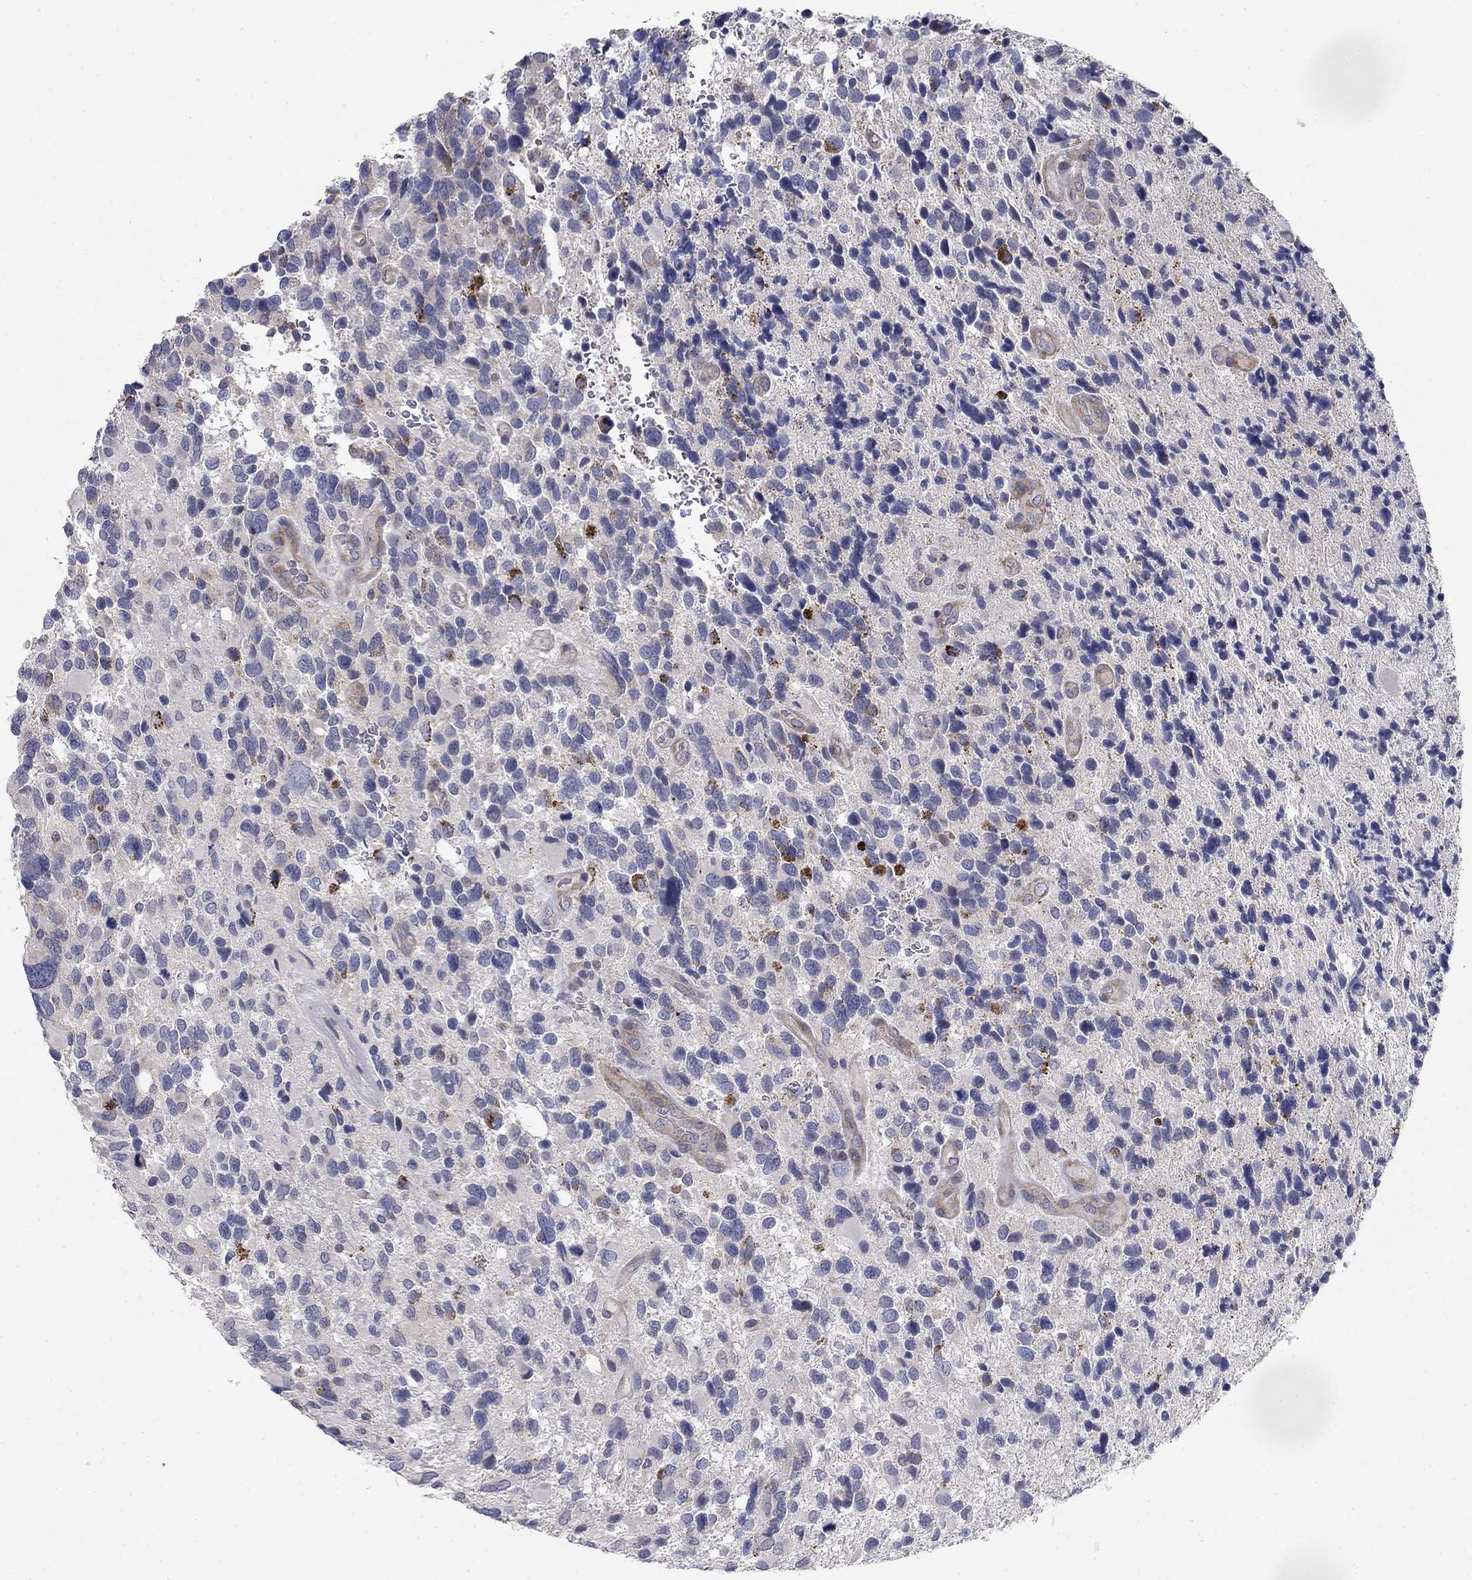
{"staining": {"intensity": "negative", "quantity": "none", "location": "none"}, "tissue": "glioma", "cell_type": "Tumor cells", "image_type": "cancer", "snomed": [{"axis": "morphology", "description": "Glioma, malignant, Low grade"}, {"axis": "topography", "description": "Brain"}], "caption": "Immunohistochemistry (IHC) of glioma displays no staining in tumor cells.", "gene": "GRK7", "patient": {"sex": "female", "age": 32}}